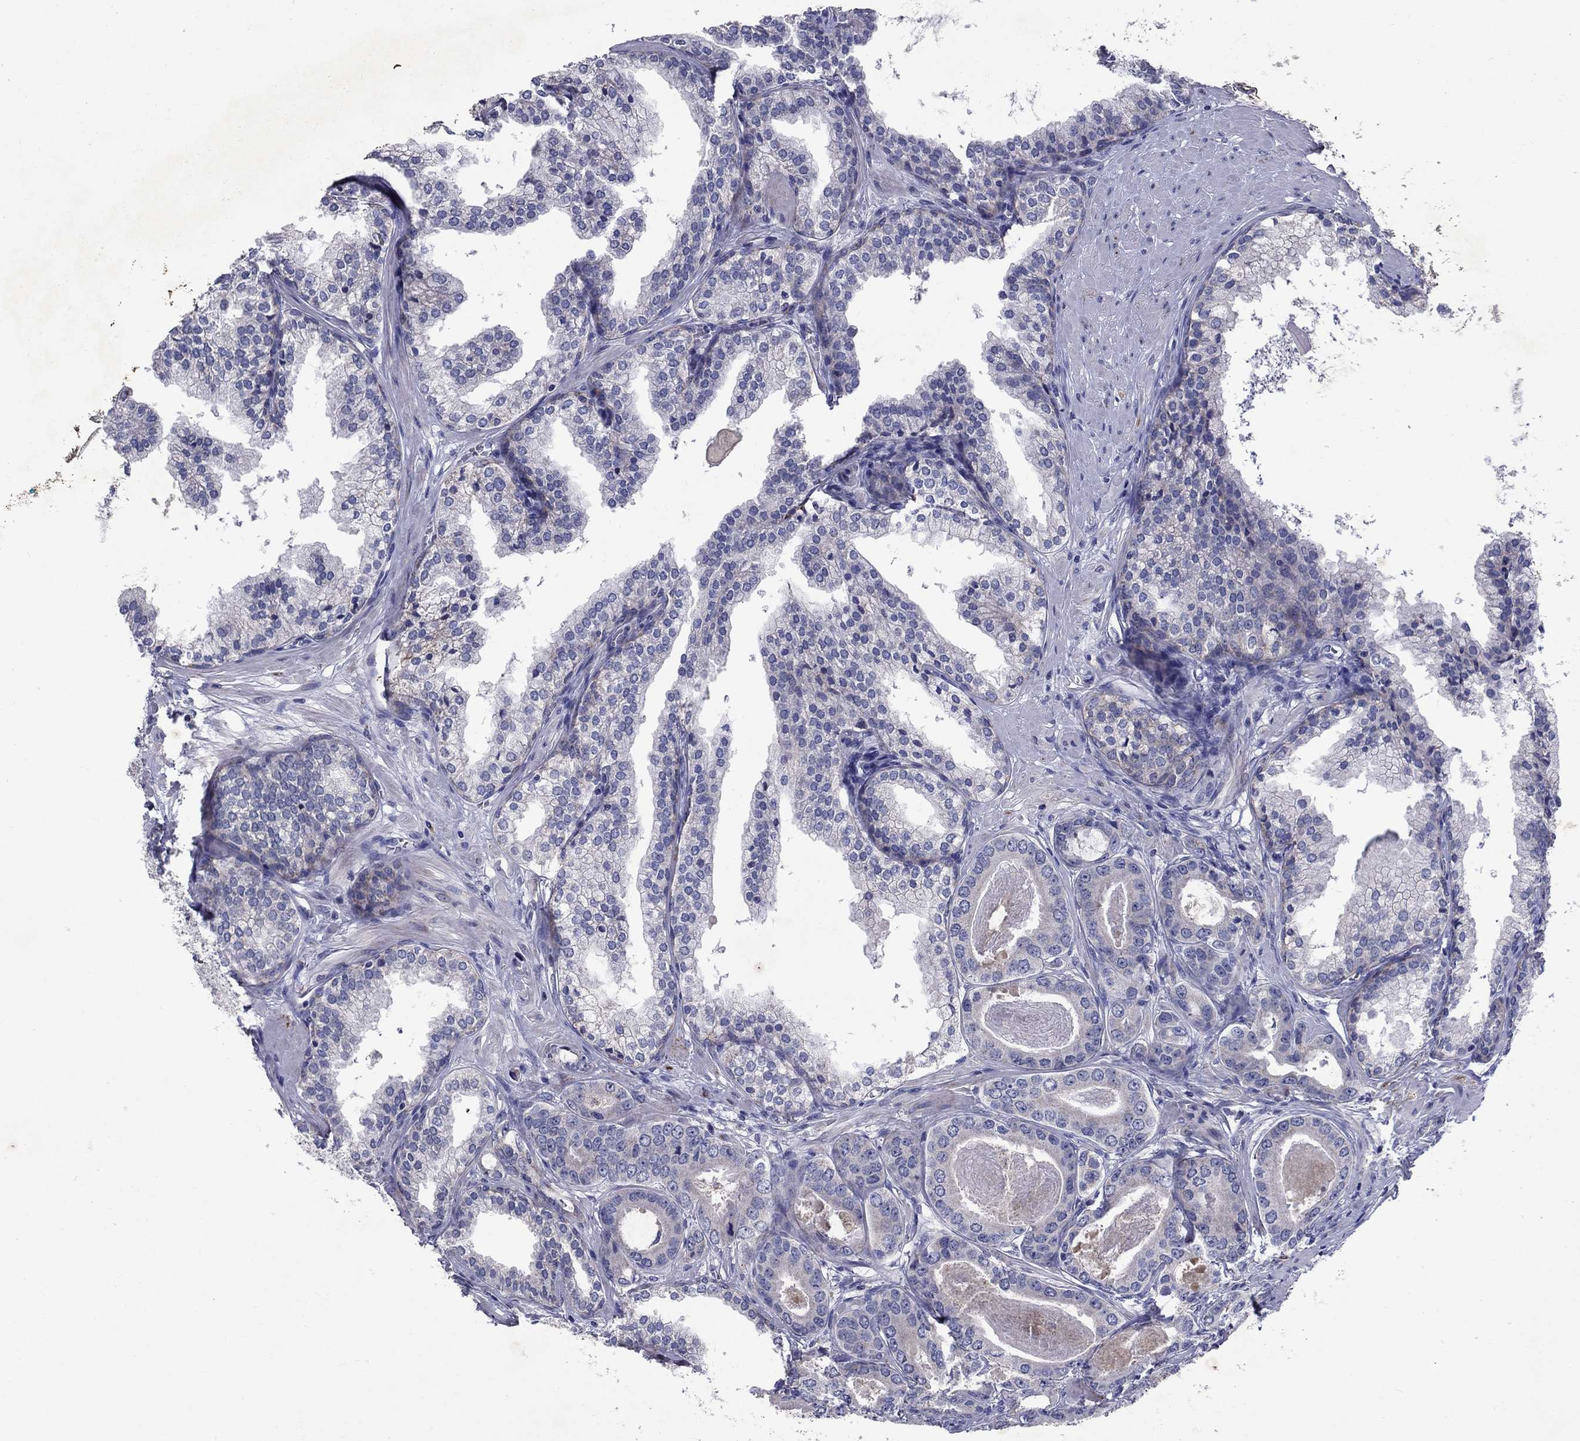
{"staining": {"intensity": "weak", "quantity": "<25%", "location": "cytoplasmic/membranous"}, "tissue": "prostate cancer", "cell_type": "Tumor cells", "image_type": "cancer", "snomed": [{"axis": "morphology", "description": "Adenocarcinoma, NOS"}, {"axis": "topography", "description": "Prostate"}], "caption": "IHC of prostate cancer shows no expression in tumor cells.", "gene": "SLC4A10", "patient": {"sex": "male", "age": 61}}